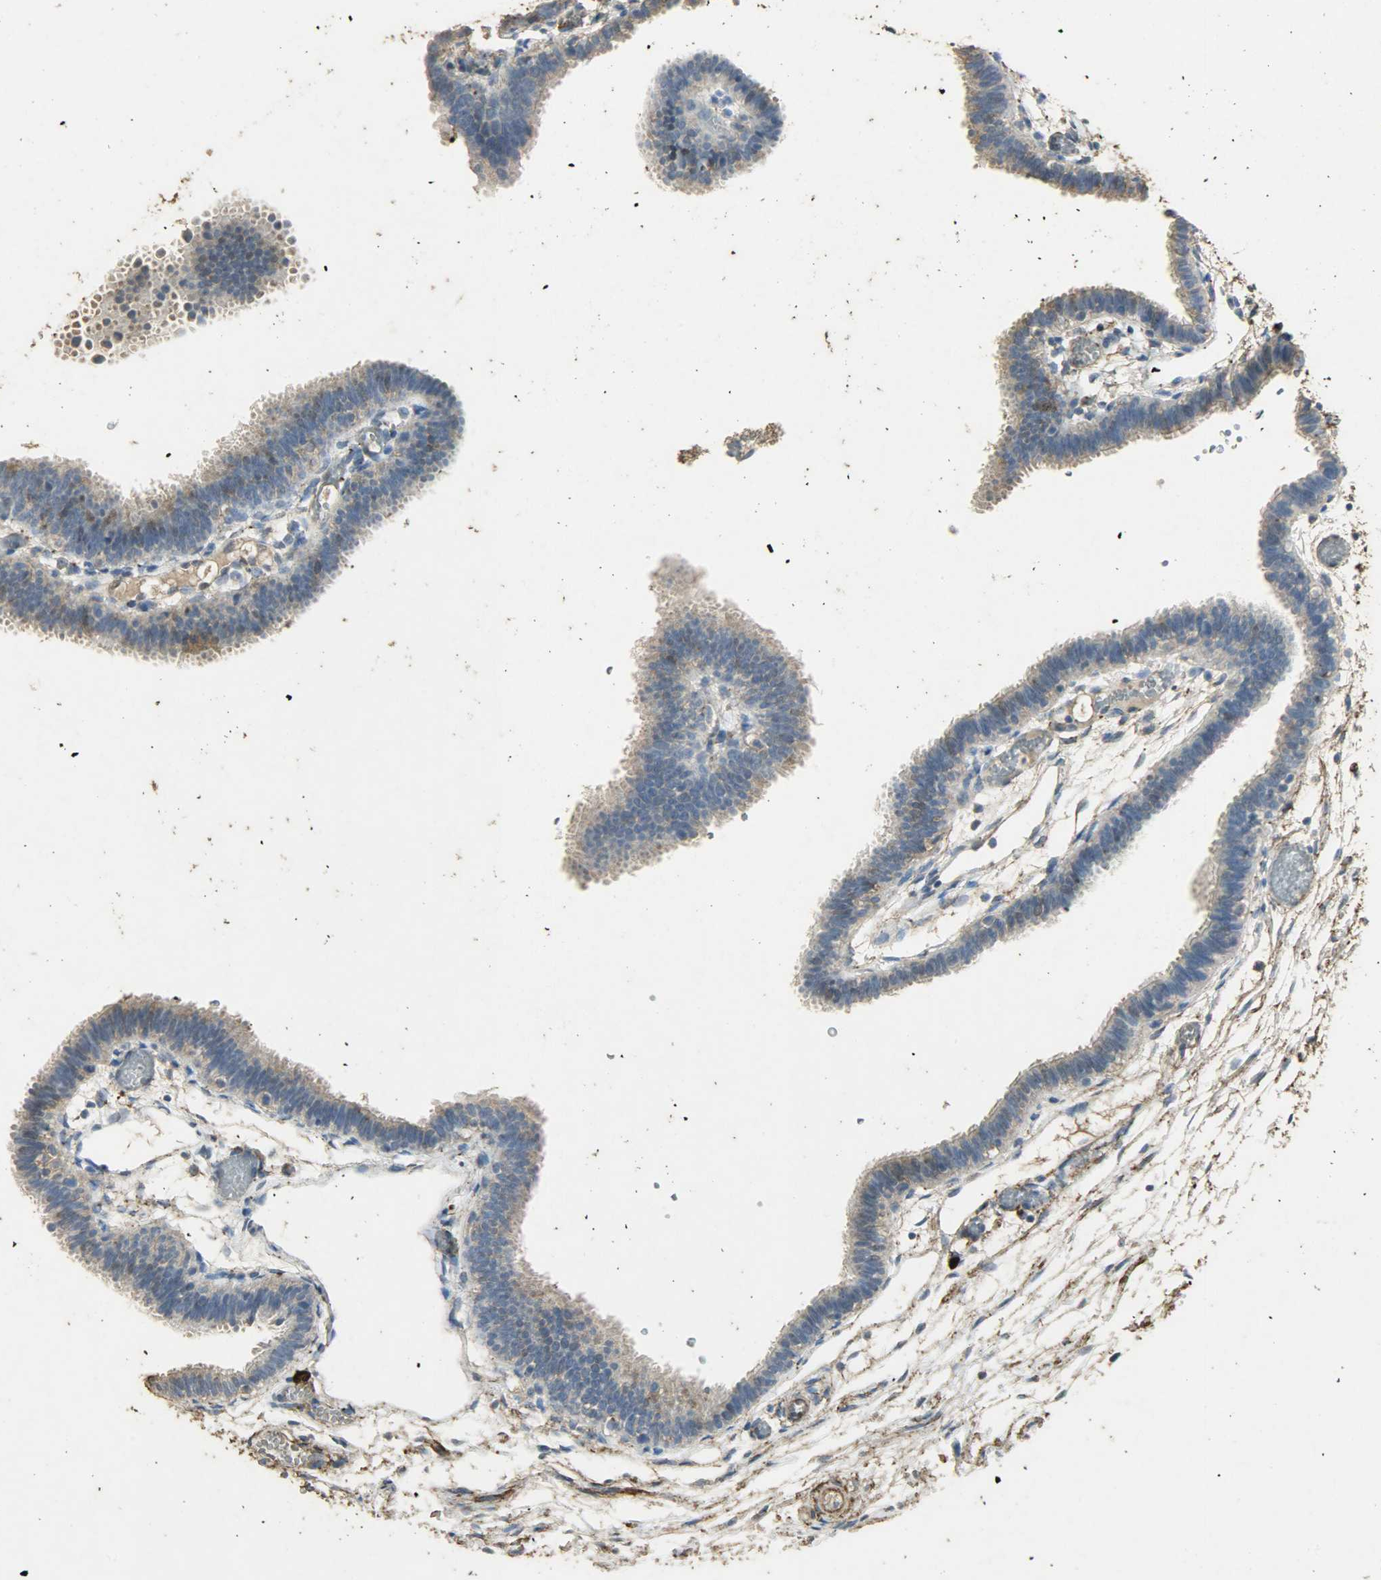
{"staining": {"intensity": "weak", "quantity": ">75%", "location": "cytoplasmic/membranous"}, "tissue": "fallopian tube", "cell_type": "Glandular cells", "image_type": "normal", "snomed": [{"axis": "morphology", "description": "Normal tissue, NOS"}, {"axis": "topography", "description": "Fallopian tube"}], "caption": "Protein expression analysis of normal fallopian tube demonstrates weak cytoplasmic/membranous staining in about >75% of glandular cells.", "gene": "ASB9", "patient": {"sex": "female", "age": 29}}